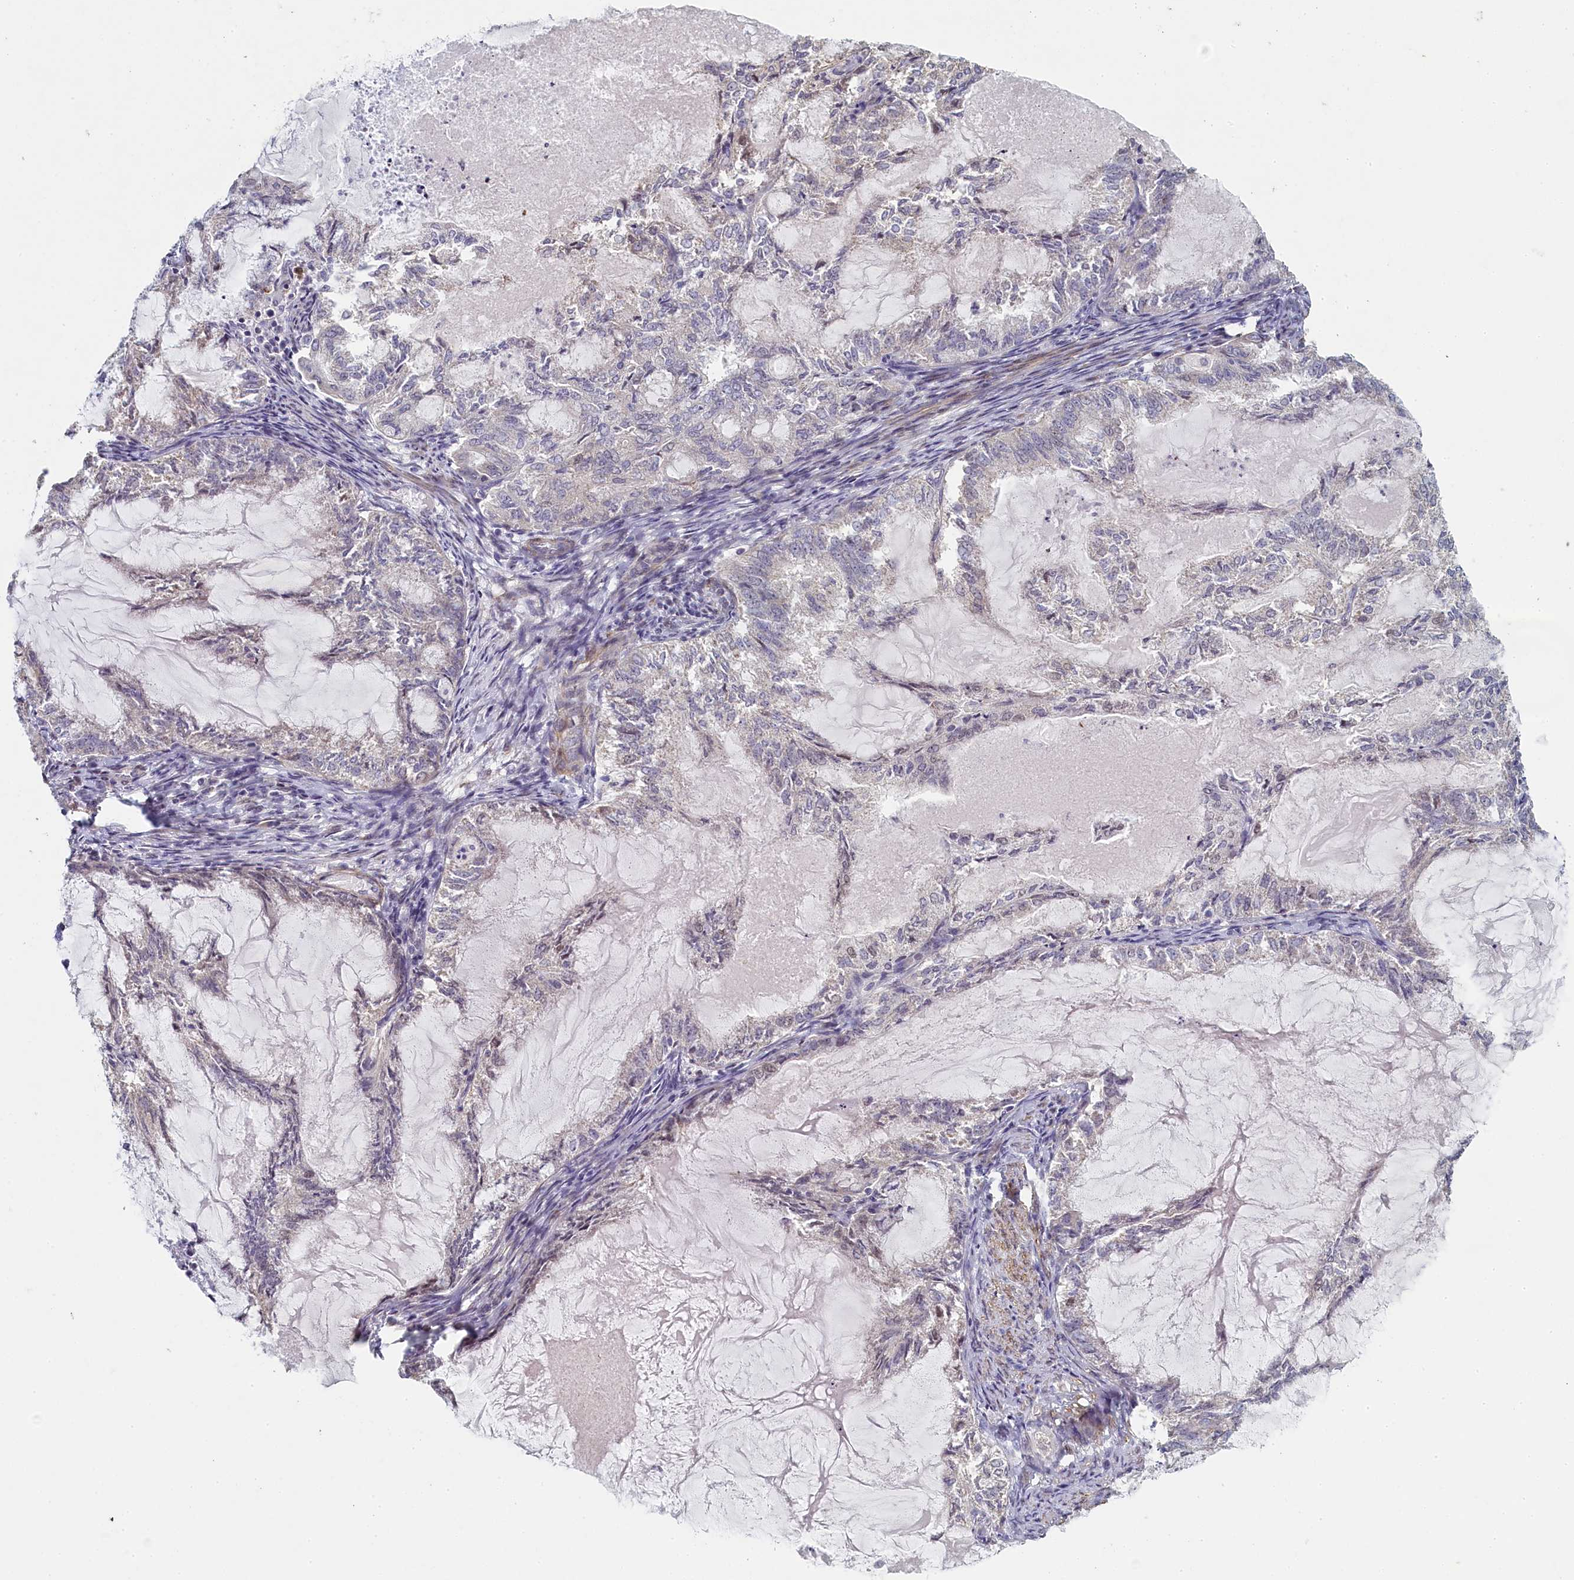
{"staining": {"intensity": "weak", "quantity": "<25%", "location": "cytoplasmic/membranous"}, "tissue": "endometrial cancer", "cell_type": "Tumor cells", "image_type": "cancer", "snomed": [{"axis": "morphology", "description": "Adenocarcinoma, NOS"}, {"axis": "topography", "description": "Endometrium"}], "caption": "A high-resolution histopathology image shows immunohistochemistry staining of endometrial cancer, which displays no significant expression in tumor cells. The staining was performed using DAB to visualize the protein expression in brown, while the nuclei were stained in blue with hematoxylin (Magnification: 20x).", "gene": "DIXDC1", "patient": {"sex": "female", "age": 86}}